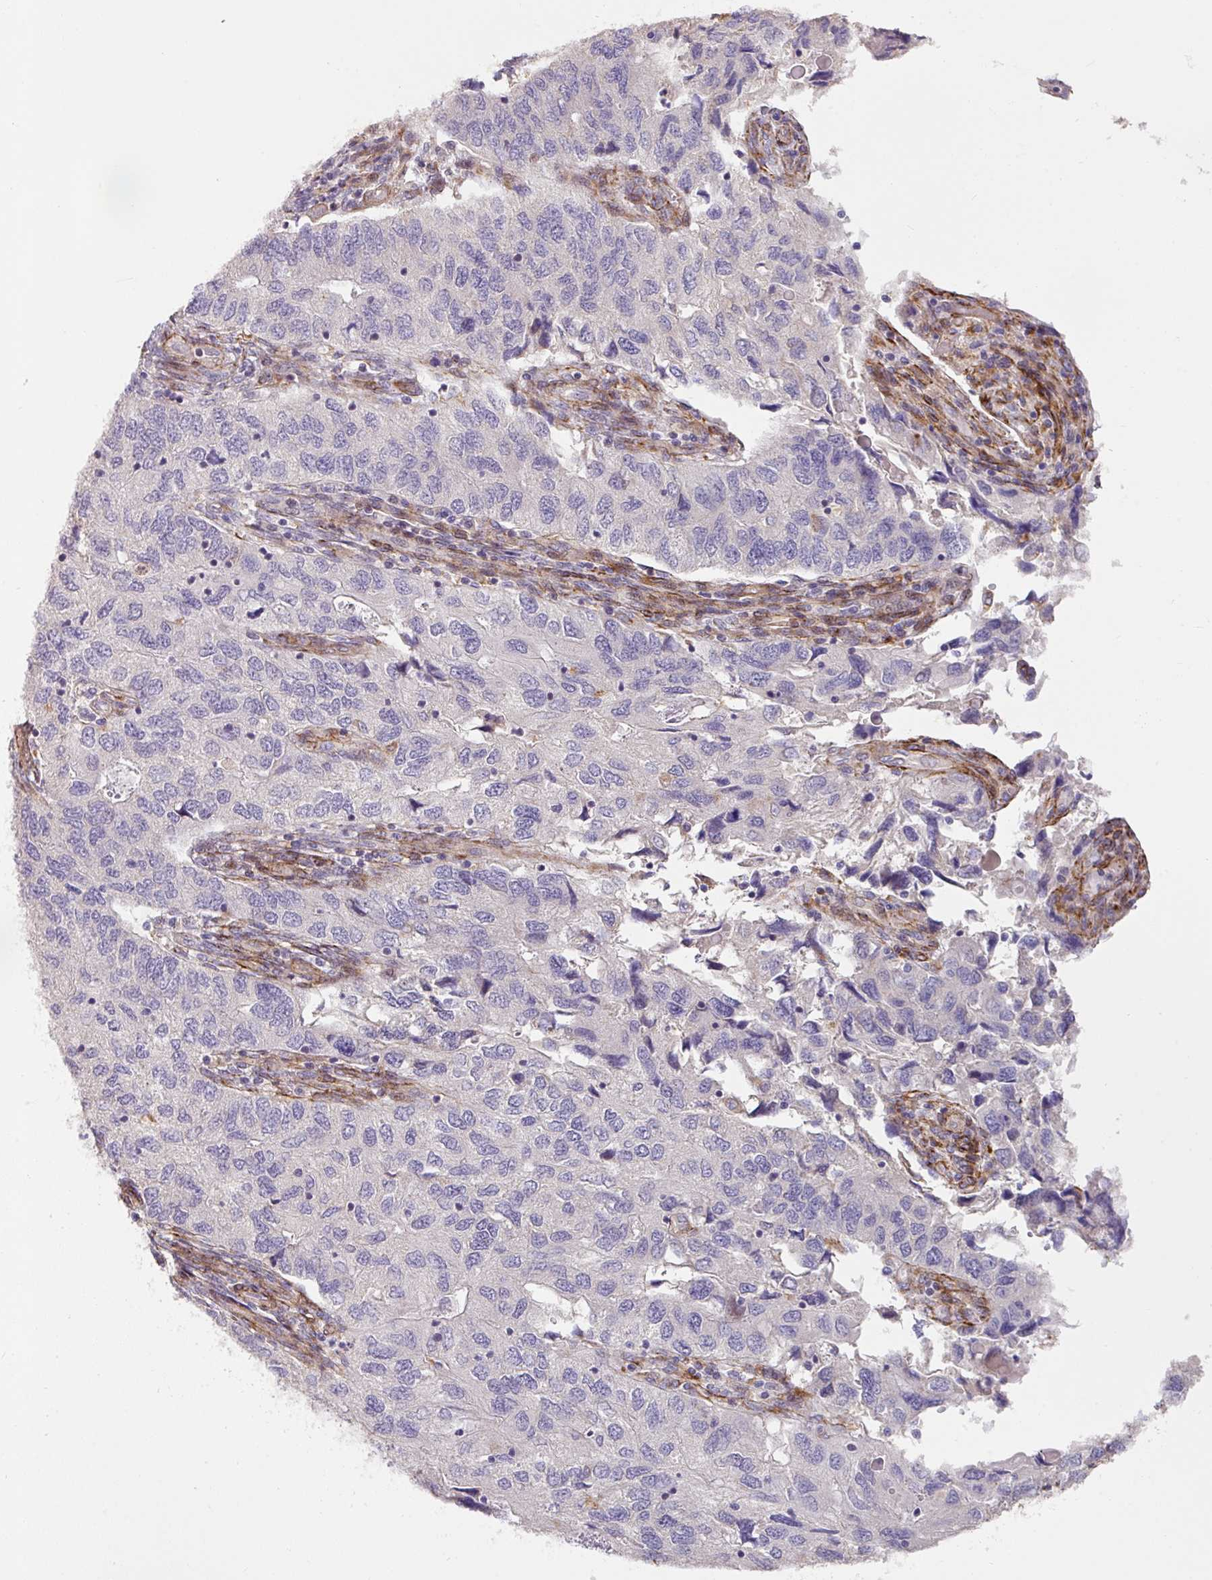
{"staining": {"intensity": "negative", "quantity": "none", "location": "none"}, "tissue": "endometrial cancer", "cell_type": "Tumor cells", "image_type": "cancer", "snomed": [{"axis": "morphology", "description": "Carcinoma, NOS"}, {"axis": "topography", "description": "Uterus"}], "caption": "Histopathology image shows no protein staining in tumor cells of carcinoma (endometrial) tissue.", "gene": "SLC25A17", "patient": {"sex": "female", "age": 76}}